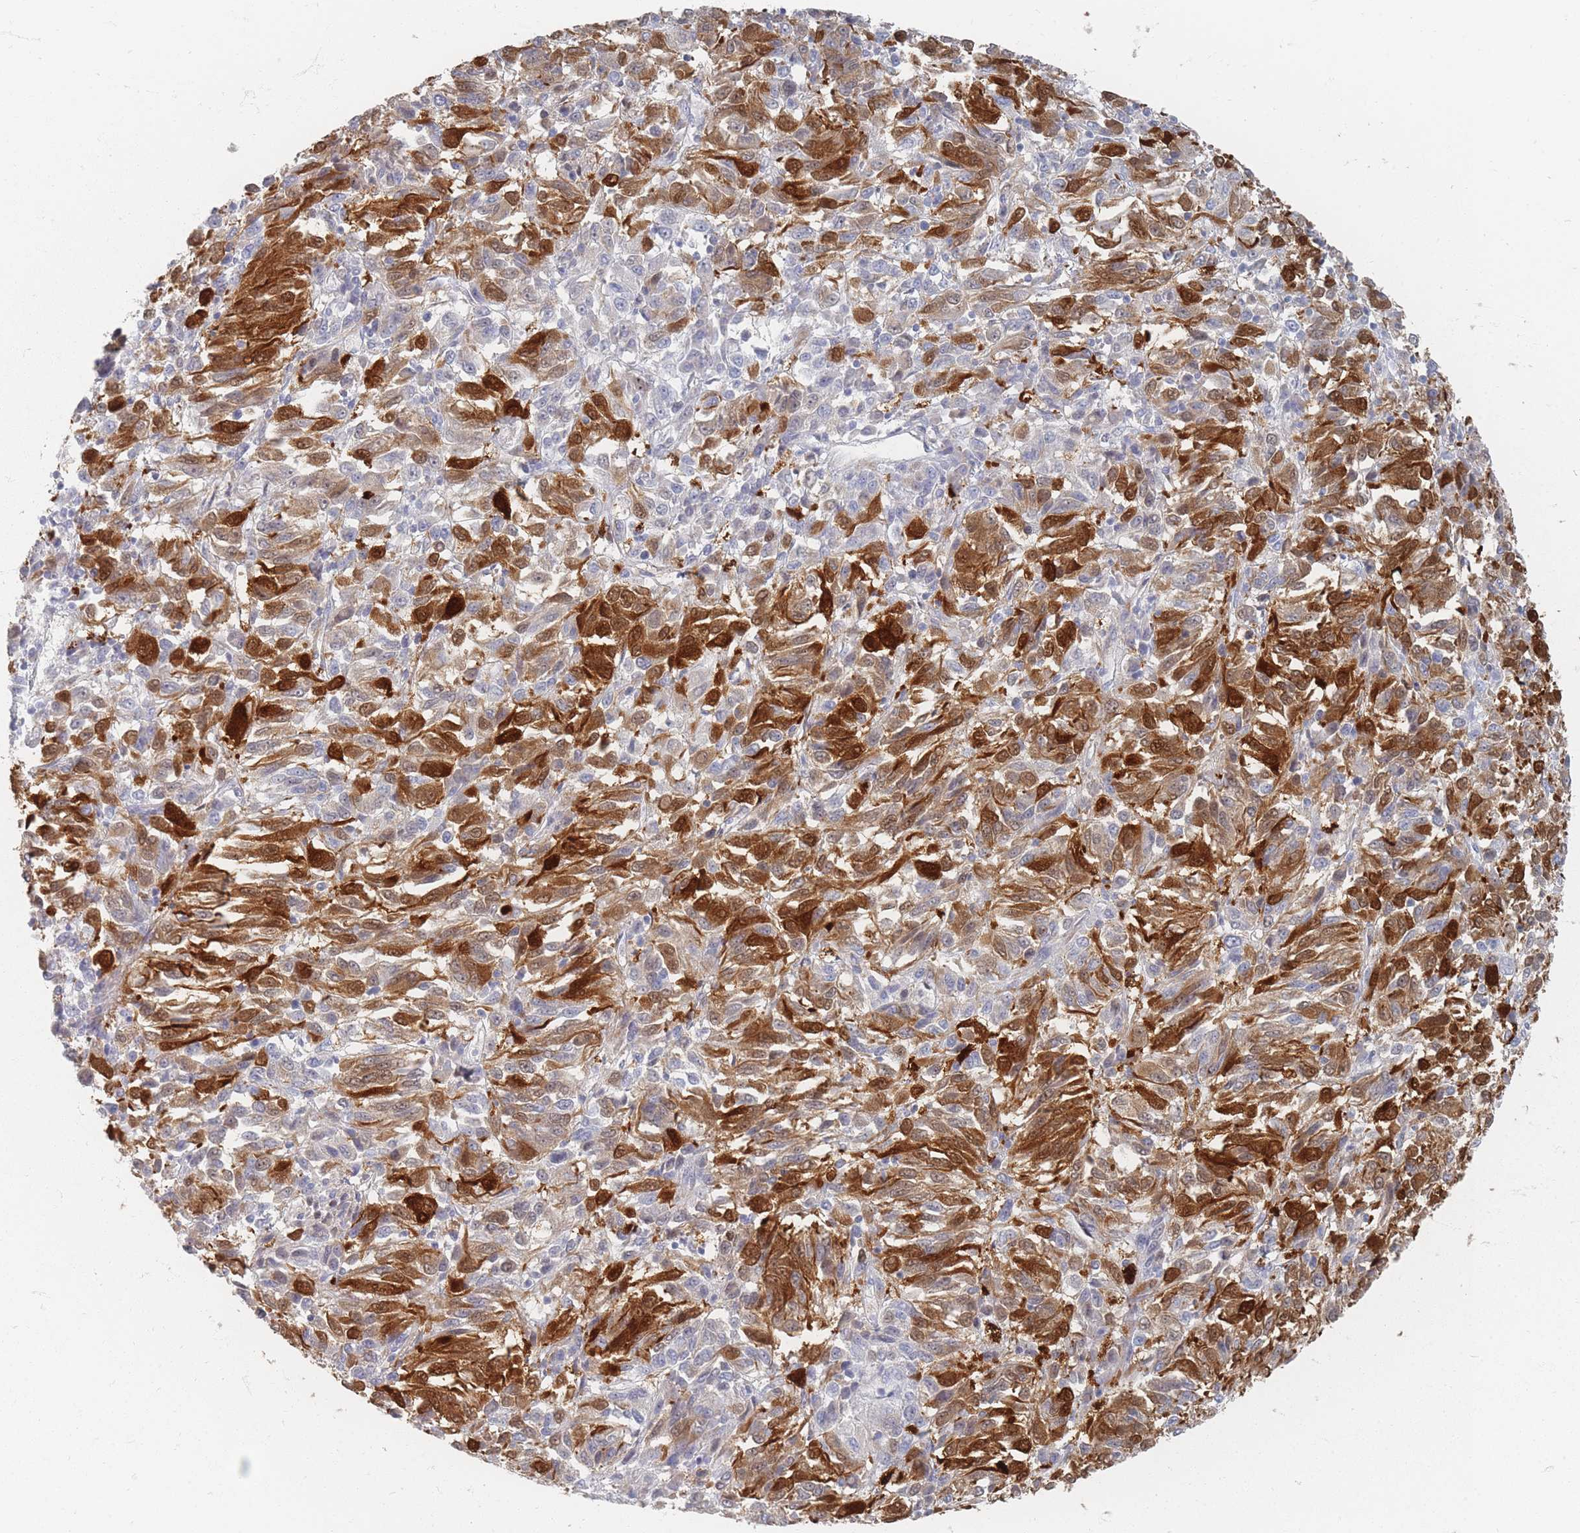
{"staining": {"intensity": "strong", "quantity": "25%-75%", "location": "cytoplasmic/membranous,nuclear"}, "tissue": "melanoma", "cell_type": "Tumor cells", "image_type": "cancer", "snomed": [{"axis": "morphology", "description": "Malignant melanoma, Metastatic site"}, {"axis": "topography", "description": "Lung"}], "caption": "A photomicrograph showing strong cytoplasmic/membranous and nuclear staining in approximately 25%-75% of tumor cells in malignant melanoma (metastatic site), as visualized by brown immunohistochemical staining.", "gene": "HELZ2", "patient": {"sex": "male", "age": 64}}